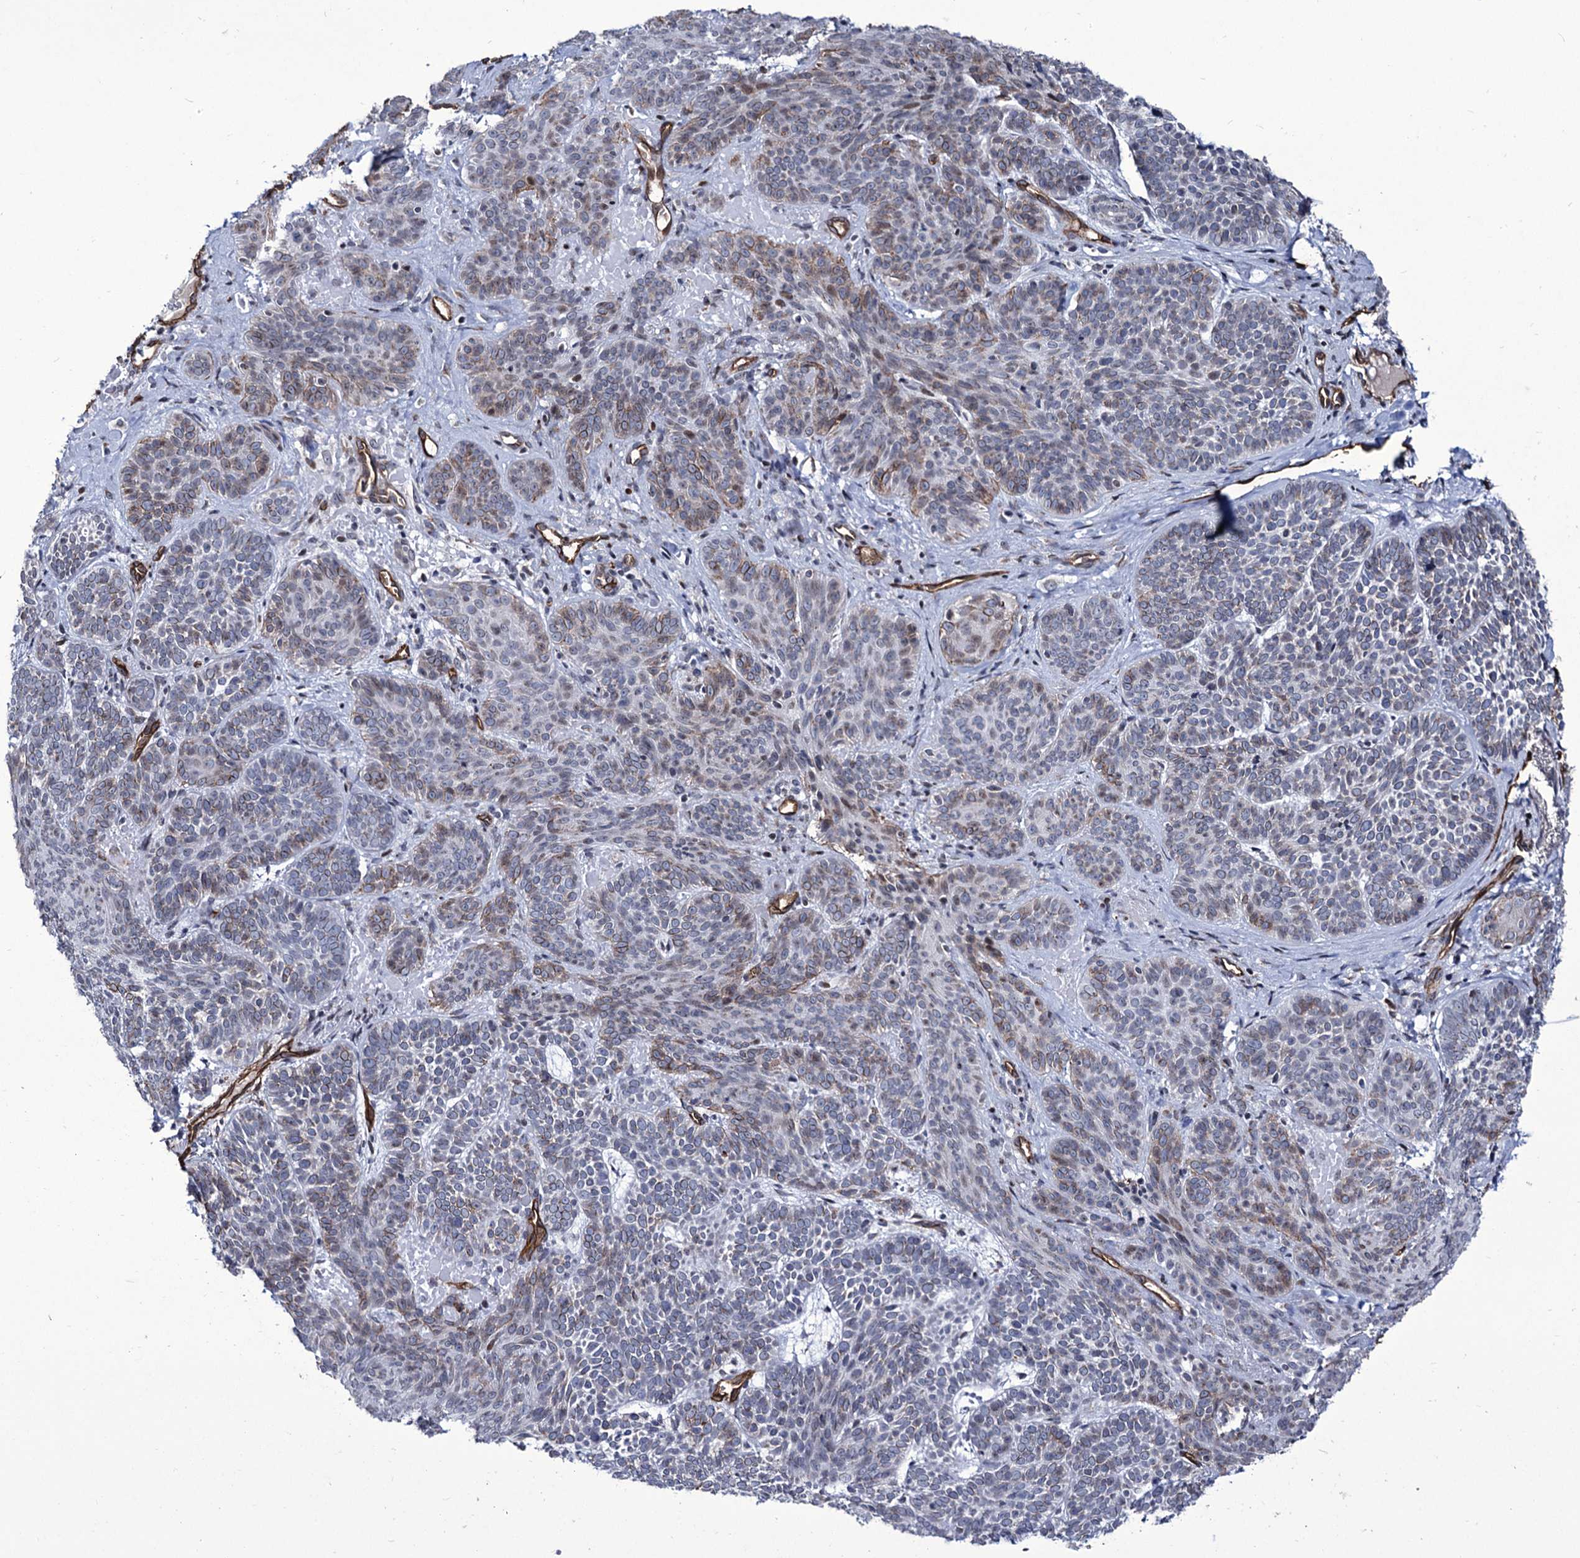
{"staining": {"intensity": "moderate", "quantity": "<25%", "location": "cytoplasmic/membranous,nuclear"}, "tissue": "skin cancer", "cell_type": "Tumor cells", "image_type": "cancer", "snomed": [{"axis": "morphology", "description": "Basal cell carcinoma"}, {"axis": "topography", "description": "Skin"}], "caption": "Human skin cancer (basal cell carcinoma) stained with a brown dye displays moderate cytoplasmic/membranous and nuclear positive staining in about <25% of tumor cells.", "gene": "ZC3H12C", "patient": {"sex": "male", "age": 85}}